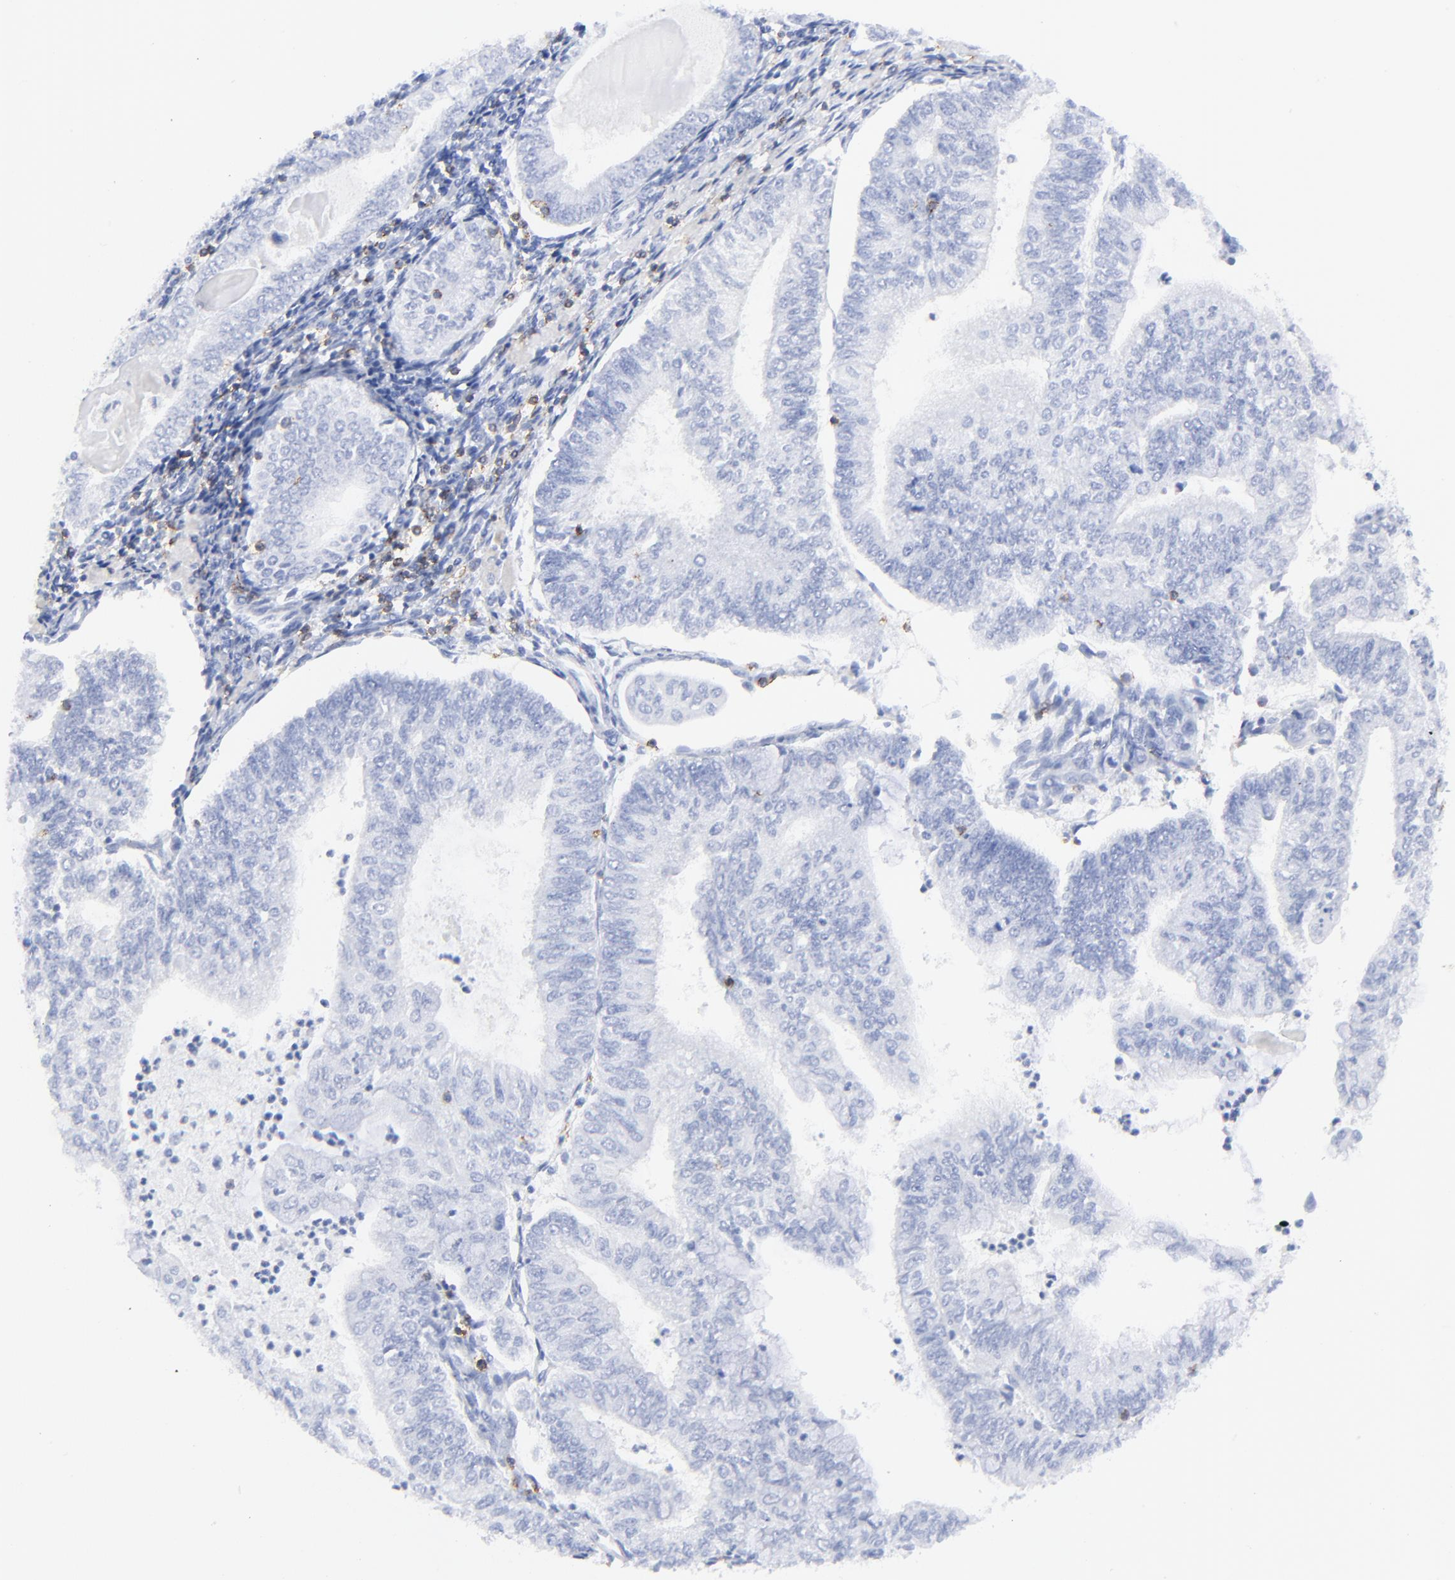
{"staining": {"intensity": "negative", "quantity": "none", "location": "none"}, "tissue": "endometrial cancer", "cell_type": "Tumor cells", "image_type": "cancer", "snomed": [{"axis": "morphology", "description": "Adenocarcinoma, NOS"}, {"axis": "topography", "description": "Endometrium"}], "caption": "There is no significant positivity in tumor cells of endometrial adenocarcinoma. (DAB (3,3'-diaminobenzidine) immunohistochemistry (IHC) with hematoxylin counter stain).", "gene": "LCK", "patient": {"sex": "female", "age": 59}}